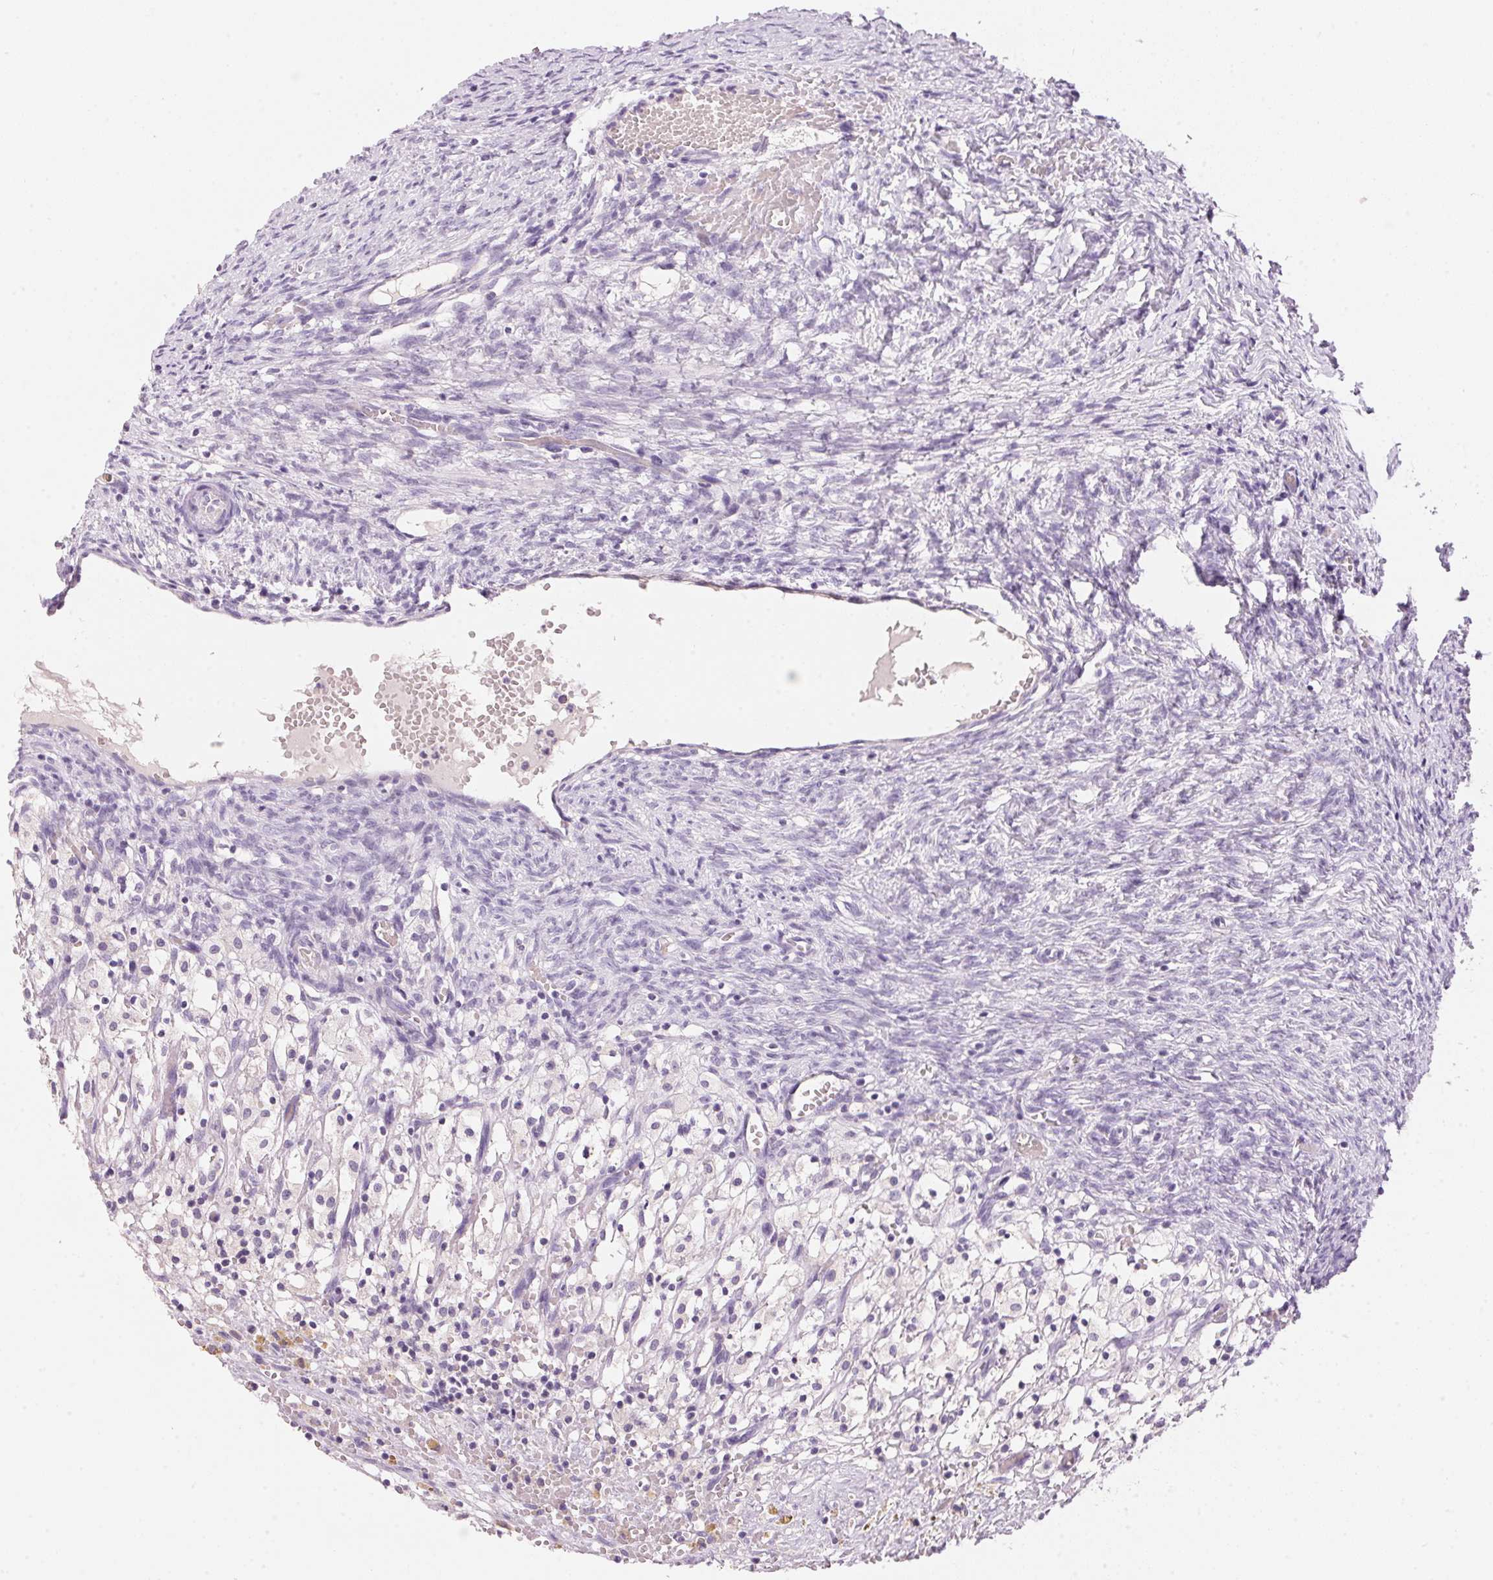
{"staining": {"intensity": "negative", "quantity": "none", "location": "none"}, "tissue": "ovary", "cell_type": "Follicle cells", "image_type": "normal", "snomed": [{"axis": "morphology", "description": "Normal tissue, NOS"}, {"axis": "topography", "description": "Ovary"}], "caption": "Immunohistochemistry (IHC) of normal ovary exhibits no positivity in follicle cells.", "gene": "HSD17B2", "patient": {"sex": "female", "age": 46}}